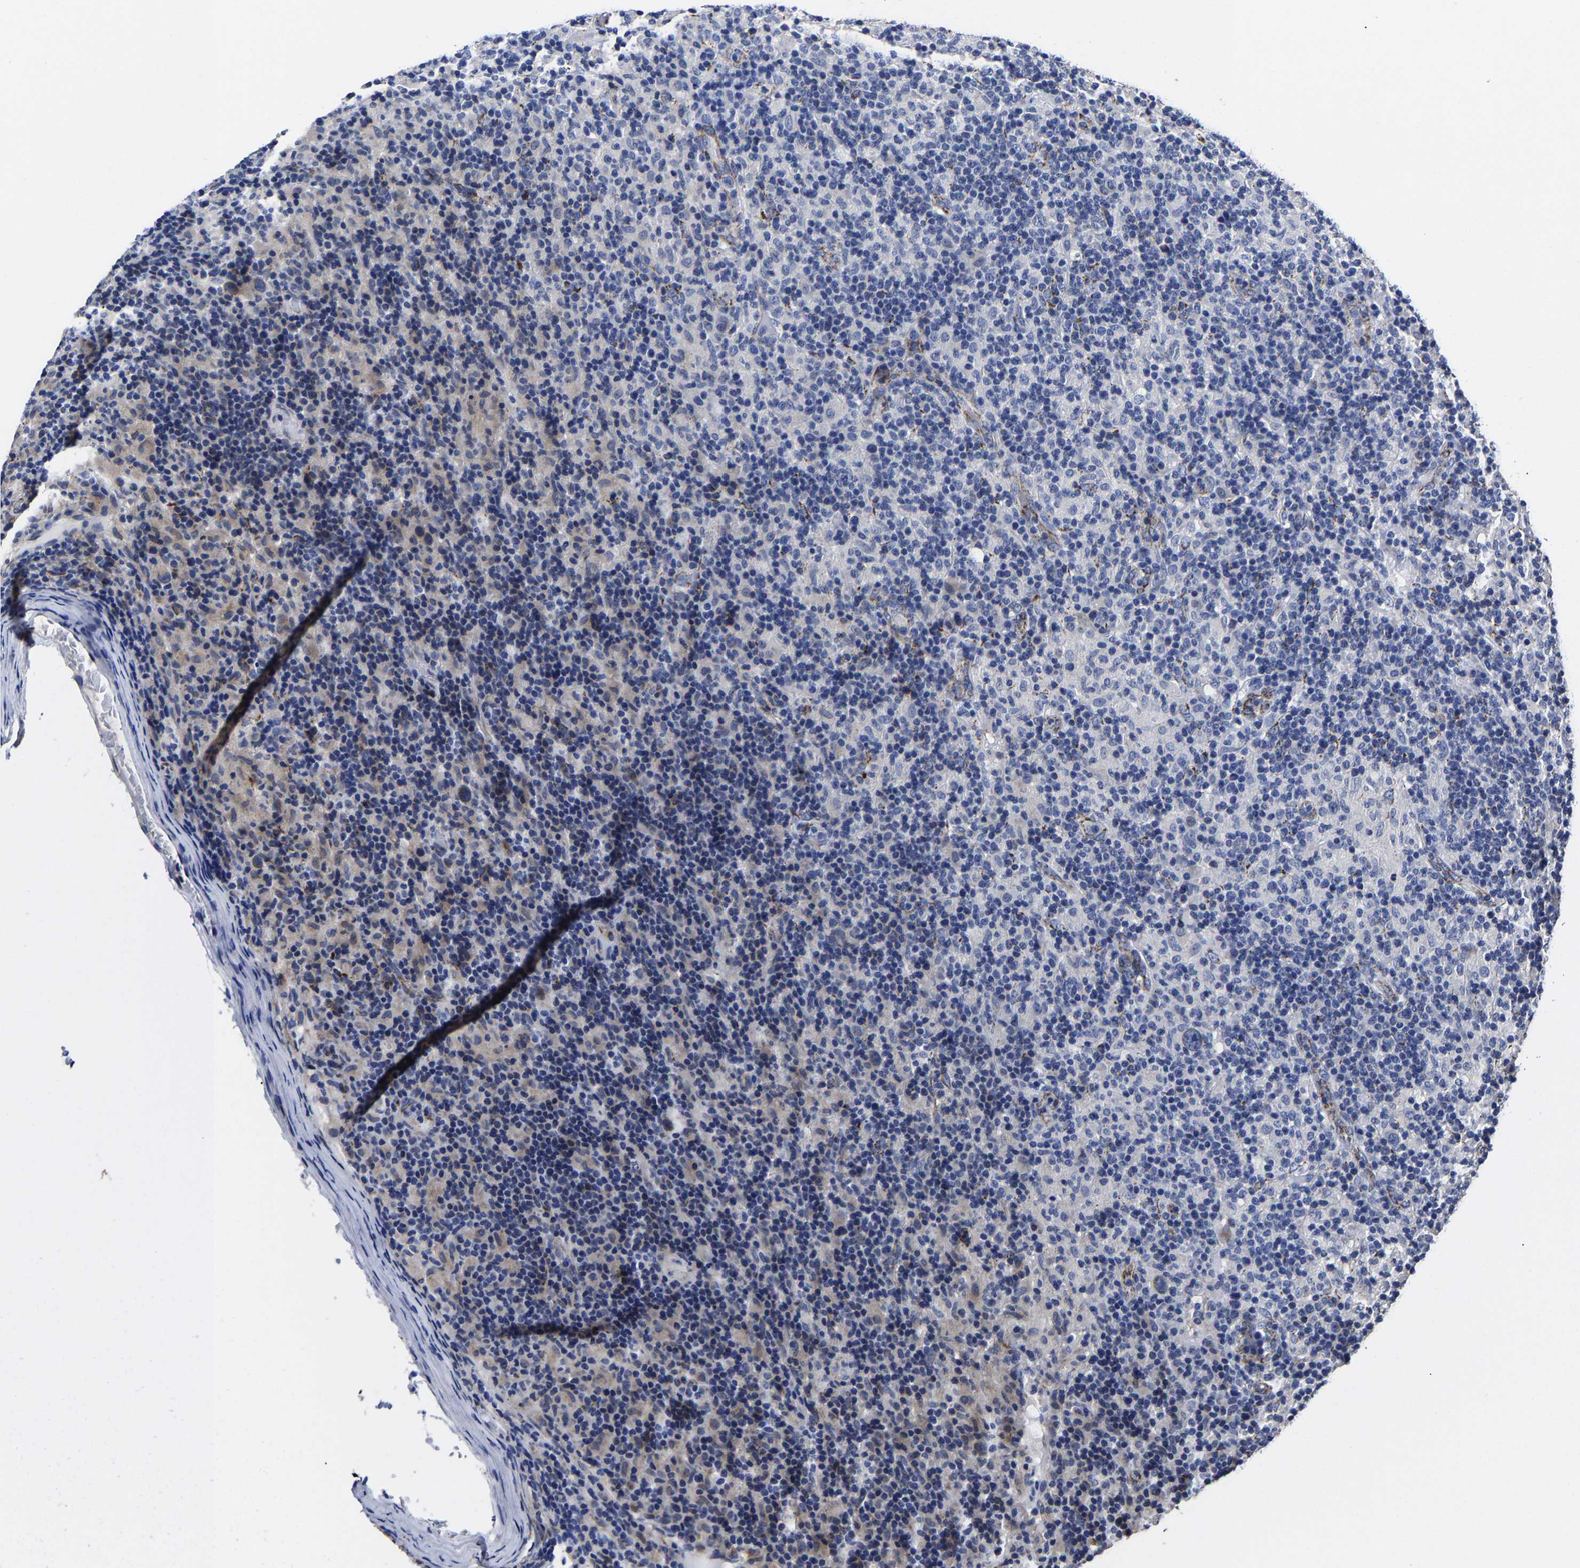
{"staining": {"intensity": "negative", "quantity": "none", "location": "none"}, "tissue": "lymphoma", "cell_type": "Tumor cells", "image_type": "cancer", "snomed": [{"axis": "morphology", "description": "Hodgkin's disease, NOS"}, {"axis": "topography", "description": "Lymph node"}], "caption": "This is an immunohistochemistry (IHC) micrograph of lymphoma. There is no staining in tumor cells.", "gene": "AASS", "patient": {"sex": "male", "age": 70}}